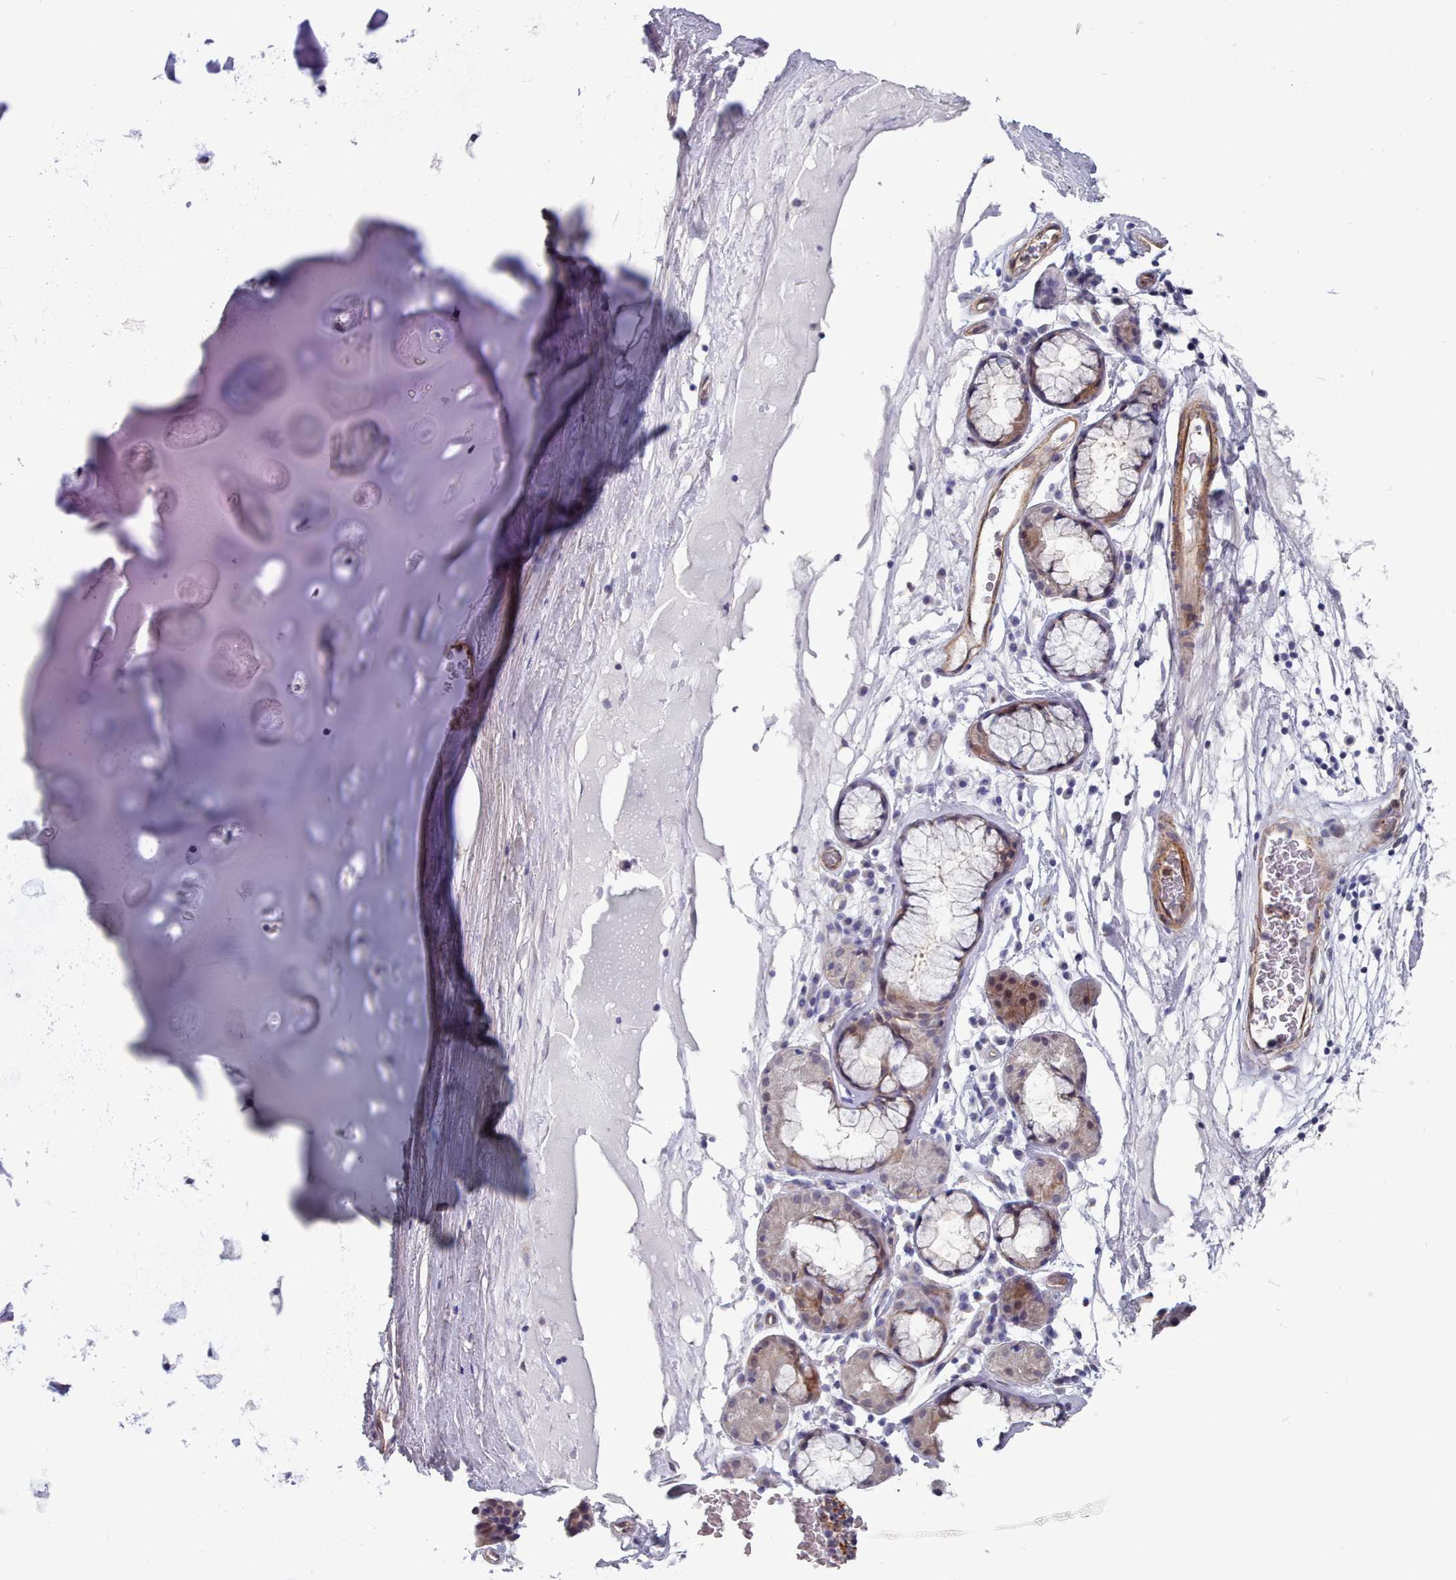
{"staining": {"intensity": "negative", "quantity": "none", "location": "none"}, "tissue": "adipose tissue", "cell_type": "Adipocytes", "image_type": "normal", "snomed": [{"axis": "morphology", "description": "Normal tissue, NOS"}, {"axis": "topography", "description": "Cartilage tissue"}], "caption": "A photomicrograph of human adipose tissue is negative for staining in adipocytes. (Immunohistochemistry (ihc), brightfield microscopy, high magnification).", "gene": "G6PC1", "patient": {"sex": "female", "age": 63}}